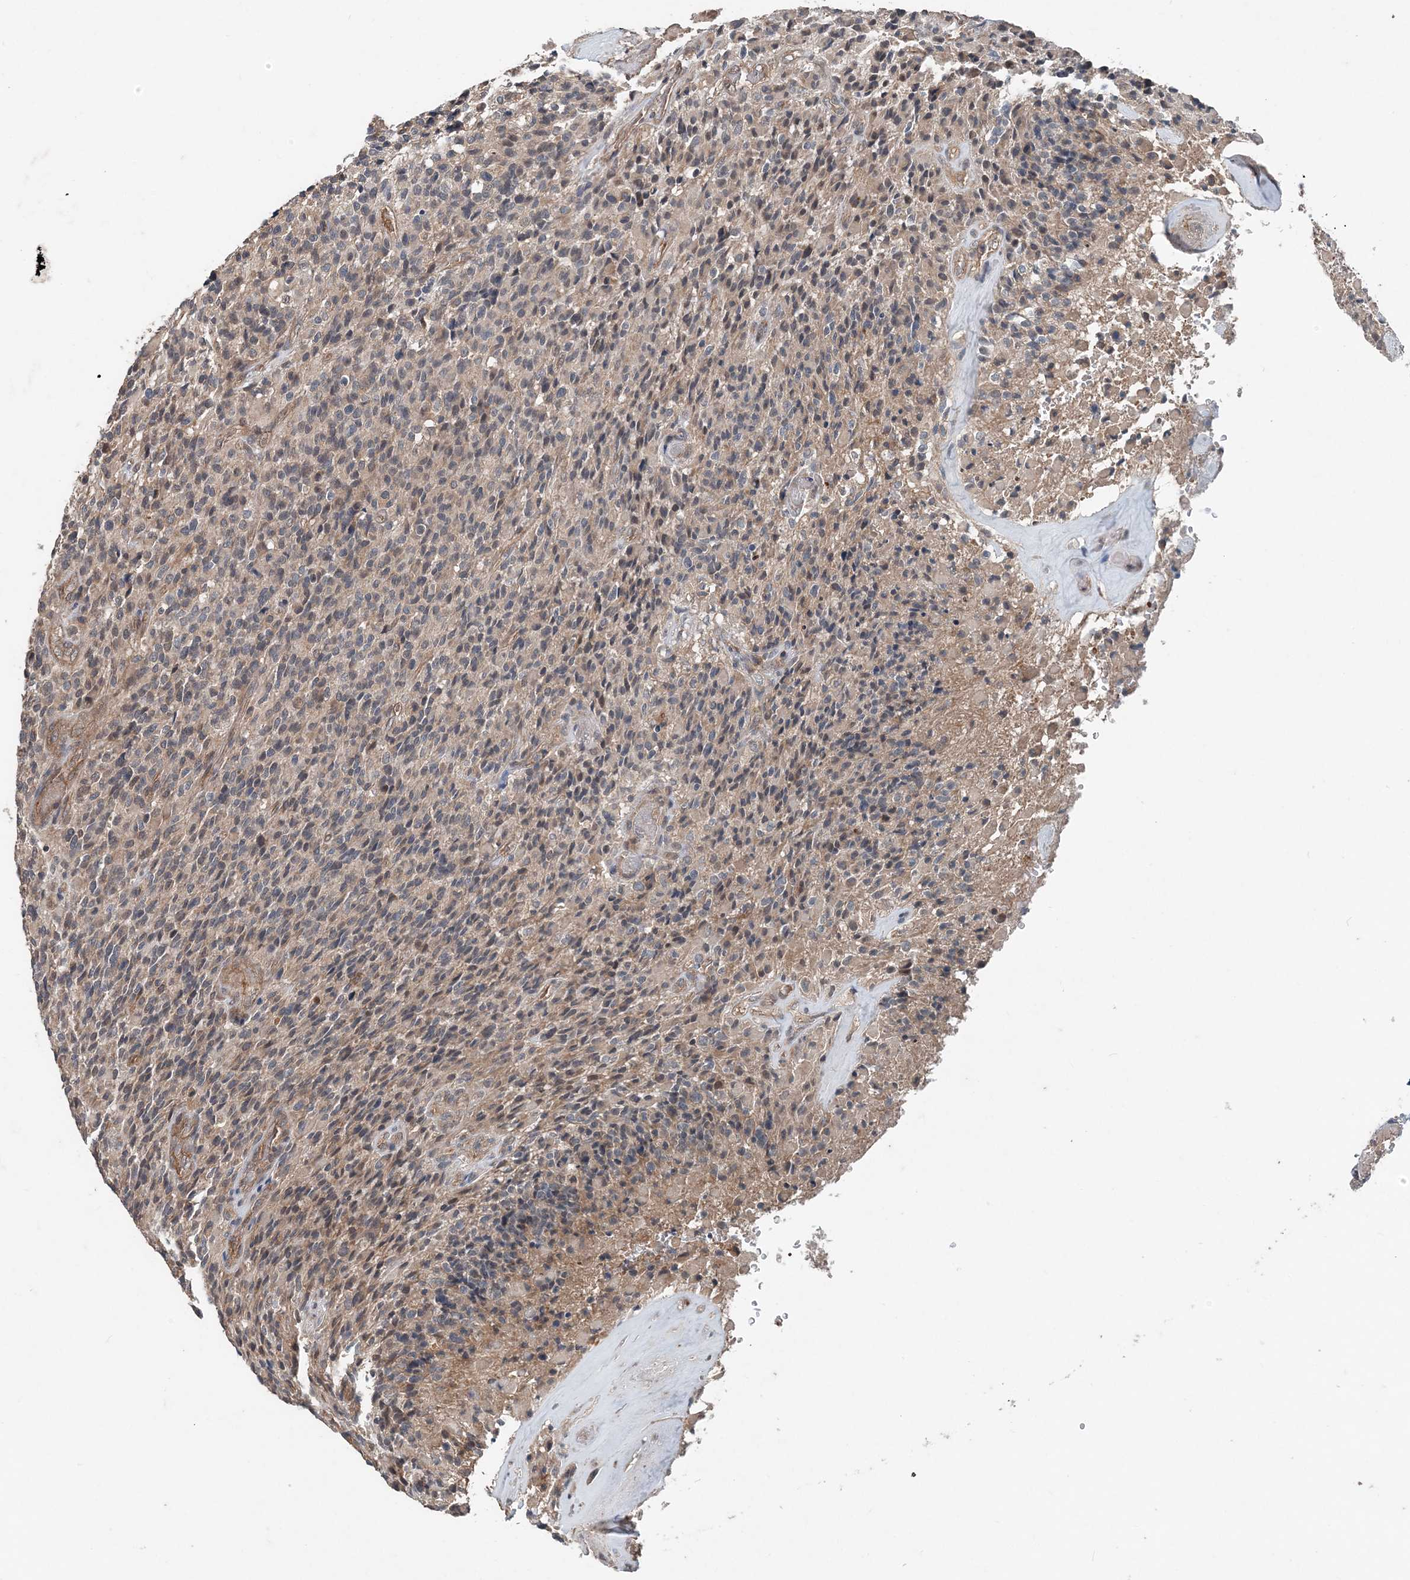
{"staining": {"intensity": "weak", "quantity": "<25%", "location": "cytoplasmic/membranous"}, "tissue": "glioma", "cell_type": "Tumor cells", "image_type": "cancer", "snomed": [{"axis": "morphology", "description": "Glioma, malignant, High grade"}, {"axis": "topography", "description": "Brain"}], "caption": "Immunohistochemistry of malignant glioma (high-grade) exhibits no staining in tumor cells.", "gene": "SMPD3", "patient": {"sex": "male", "age": 71}}